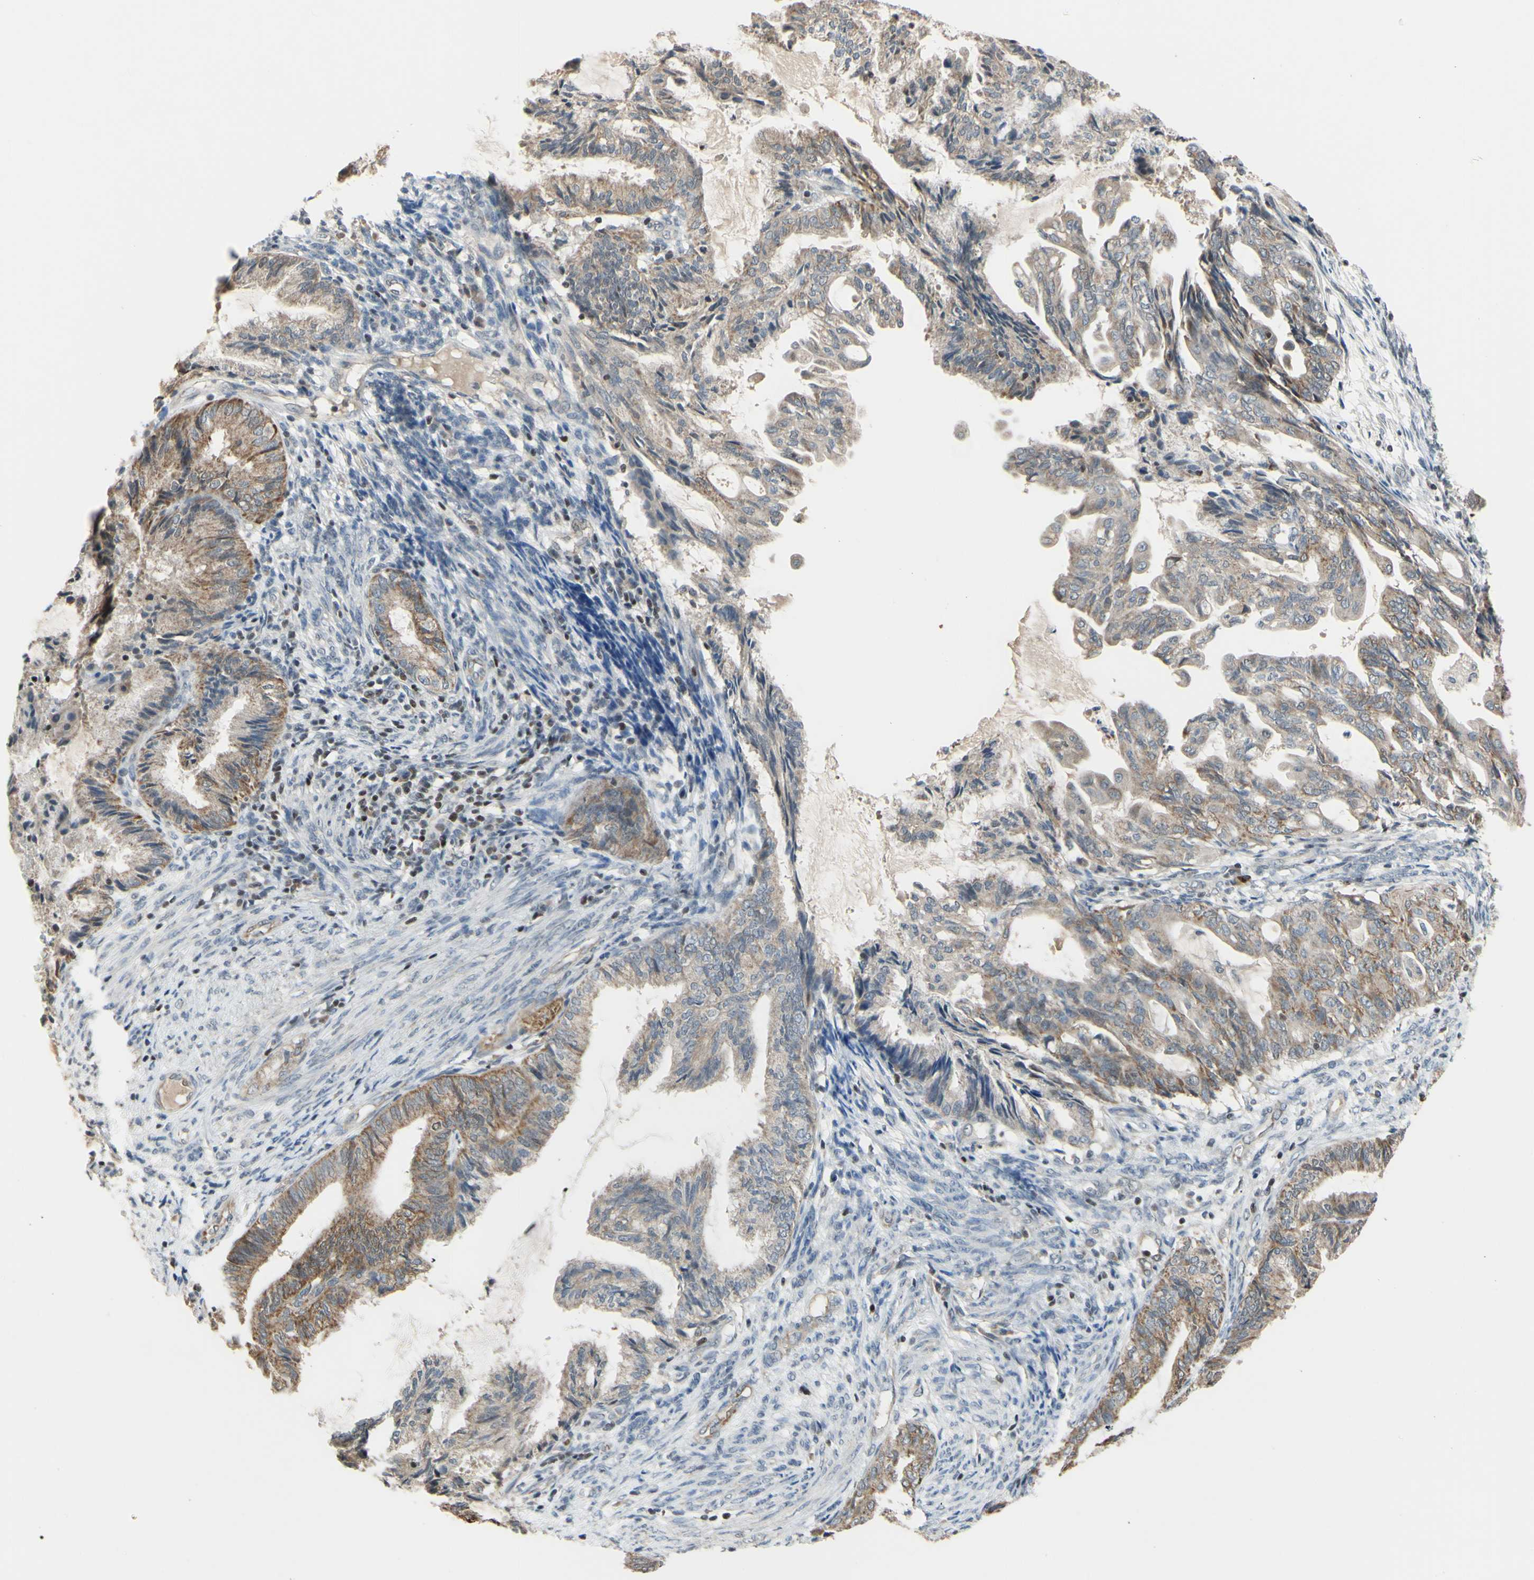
{"staining": {"intensity": "moderate", "quantity": "25%-75%", "location": "cytoplasmic/membranous"}, "tissue": "endometrial cancer", "cell_type": "Tumor cells", "image_type": "cancer", "snomed": [{"axis": "morphology", "description": "Adenocarcinoma, NOS"}, {"axis": "topography", "description": "Endometrium"}], "caption": "This image shows IHC staining of human adenocarcinoma (endometrial), with medium moderate cytoplasmic/membranous expression in approximately 25%-75% of tumor cells.", "gene": "SP4", "patient": {"sex": "female", "age": 86}}